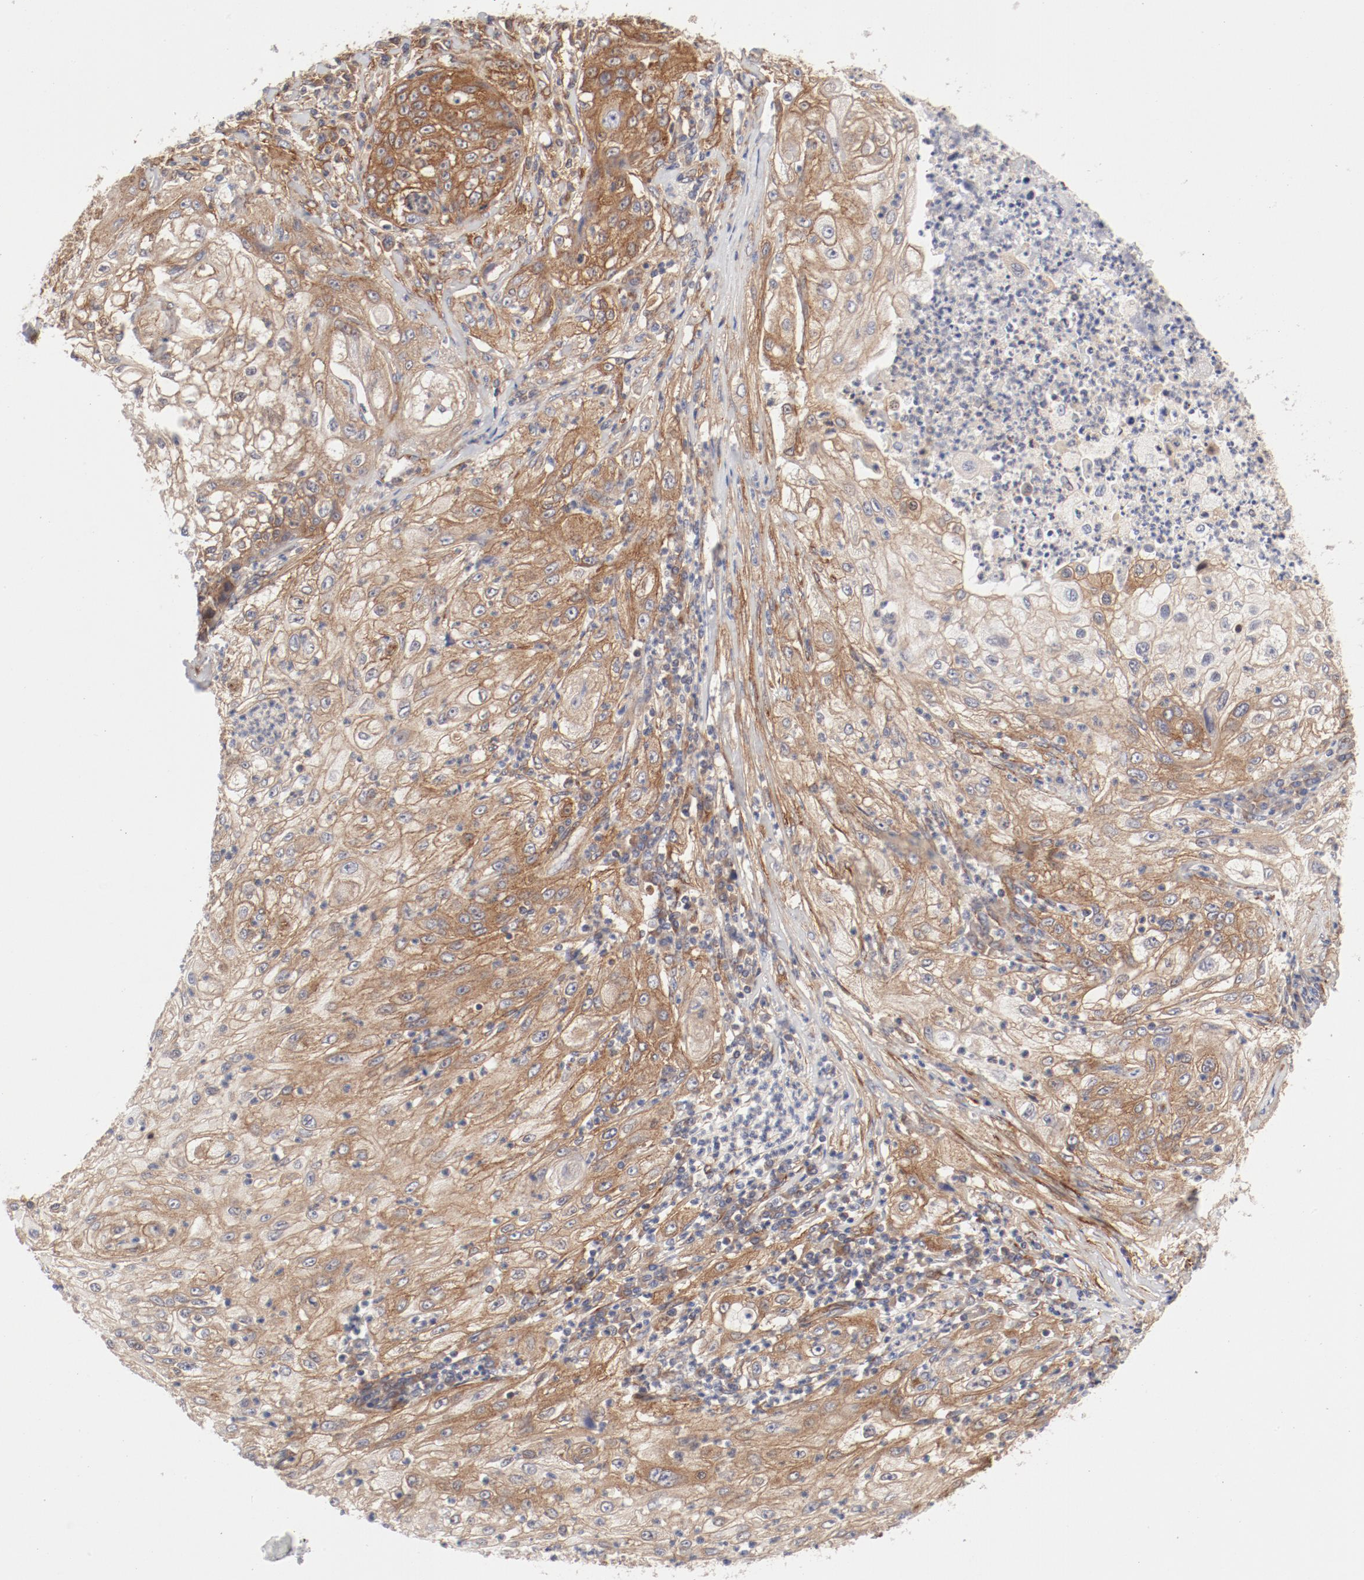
{"staining": {"intensity": "moderate", "quantity": ">75%", "location": "cytoplasmic/membranous"}, "tissue": "lung cancer", "cell_type": "Tumor cells", "image_type": "cancer", "snomed": [{"axis": "morphology", "description": "Inflammation, NOS"}, {"axis": "morphology", "description": "Squamous cell carcinoma, NOS"}, {"axis": "topography", "description": "Lymph node"}, {"axis": "topography", "description": "Soft tissue"}, {"axis": "topography", "description": "Lung"}], "caption": "Moderate cytoplasmic/membranous protein positivity is appreciated in about >75% of tumor cells in lung cancer (squamous cell carcinoma).", "gene": "AP2A1", "patient": {"sex": "male", "age": 66}}